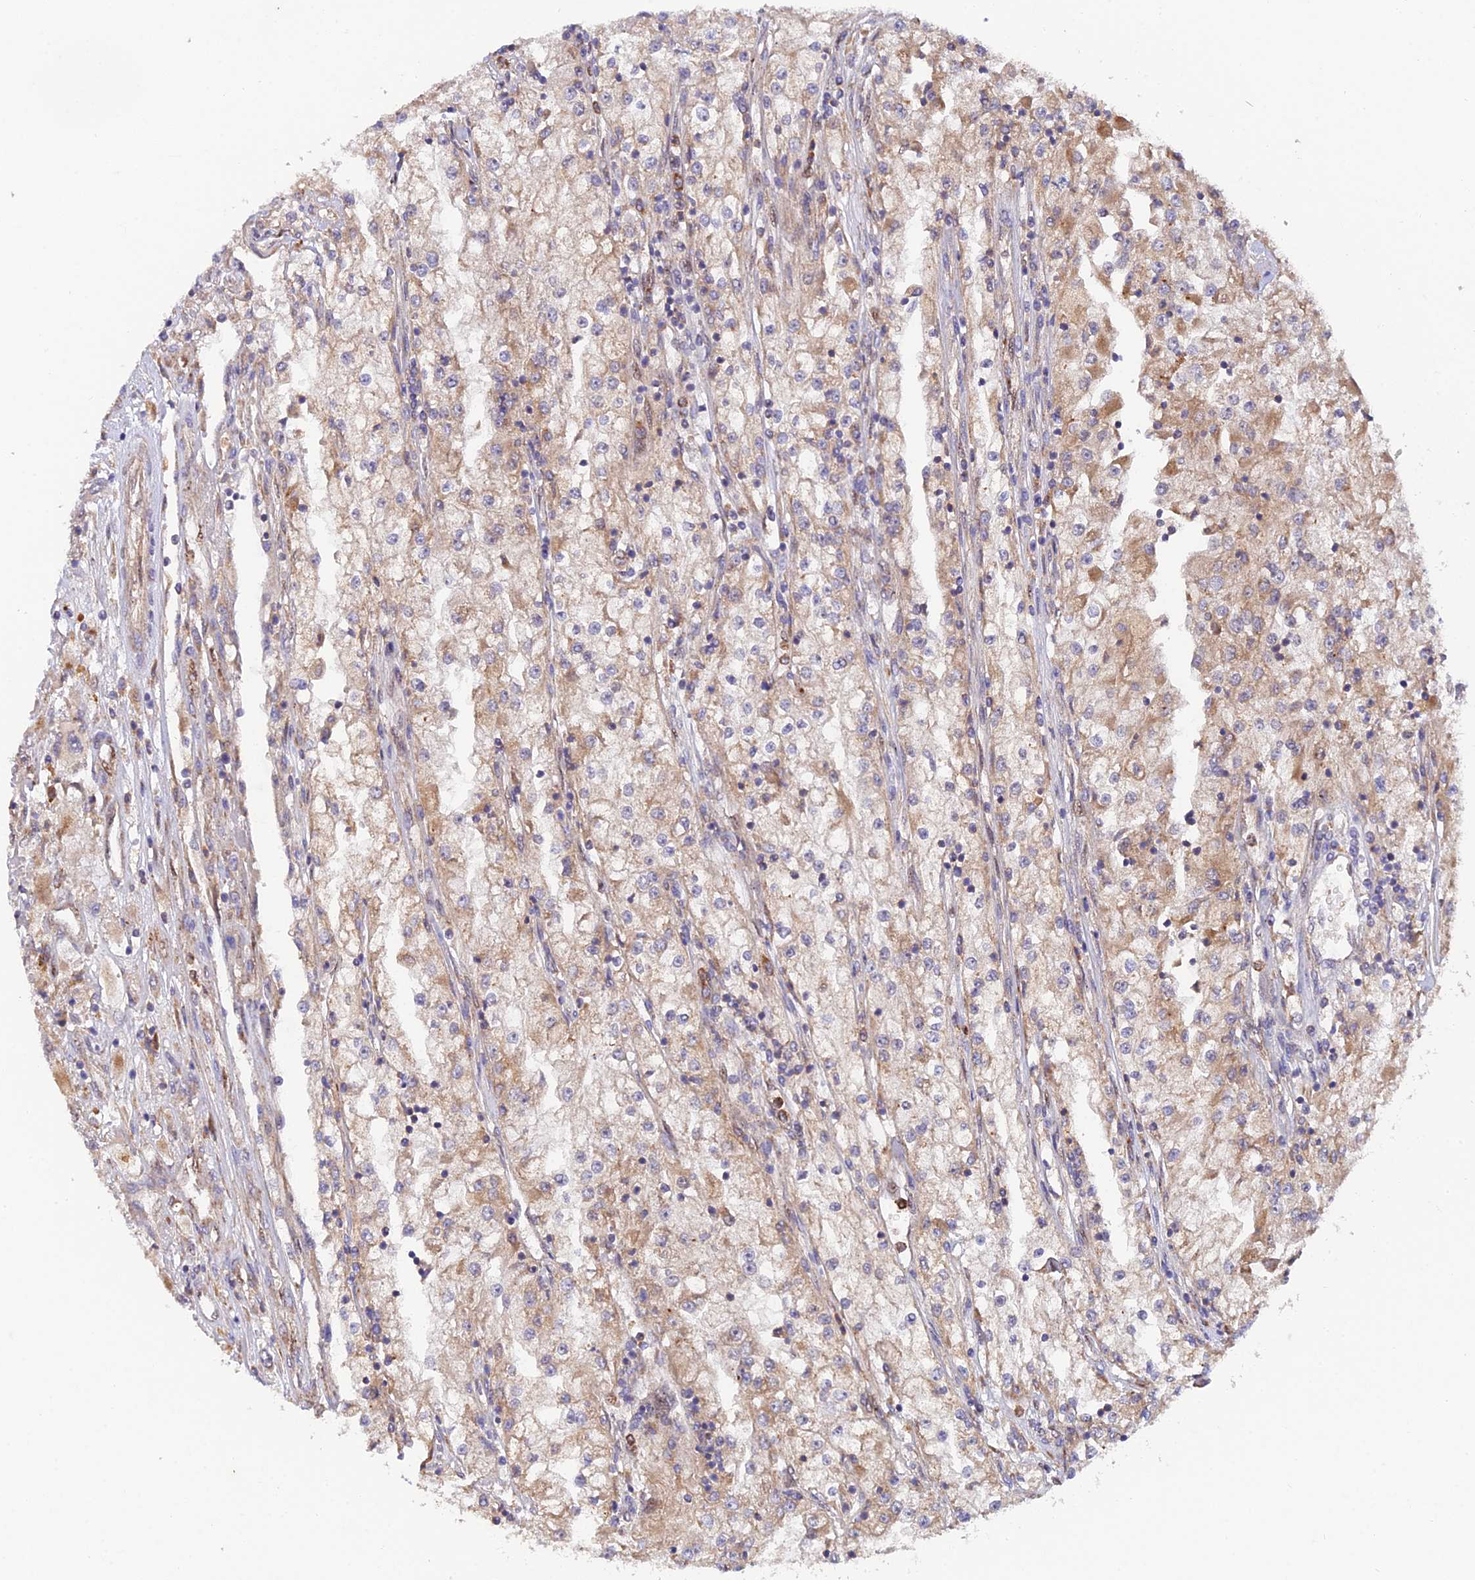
{"staining": {"intensity": "moderate", "quantity": "<25%", "location": "cytoplasmic/membranous"}, "tissue": "renal cancer", "cell_type": "Tumor cells", "image_type": "cancer", "snomed": [{"axis": "morphology", "description": "Adenocarcinoma, NOS"}, {"axis": "topography", "description": "Kidney"}], "caption": "Moderate cytoplasmic/membranous protein staining is appreciated in about <25% of tumor cells in renal adenocarcinoma. The staining was performed using DAB (3,3'-diaminobenzidine) to visualize the protein expression in brown, while the nuclei were stained in blue with hematoxylin (Magnification: 20x).", "gene": "PODNL1", "patient": {"sex": "female", "age": 52}}